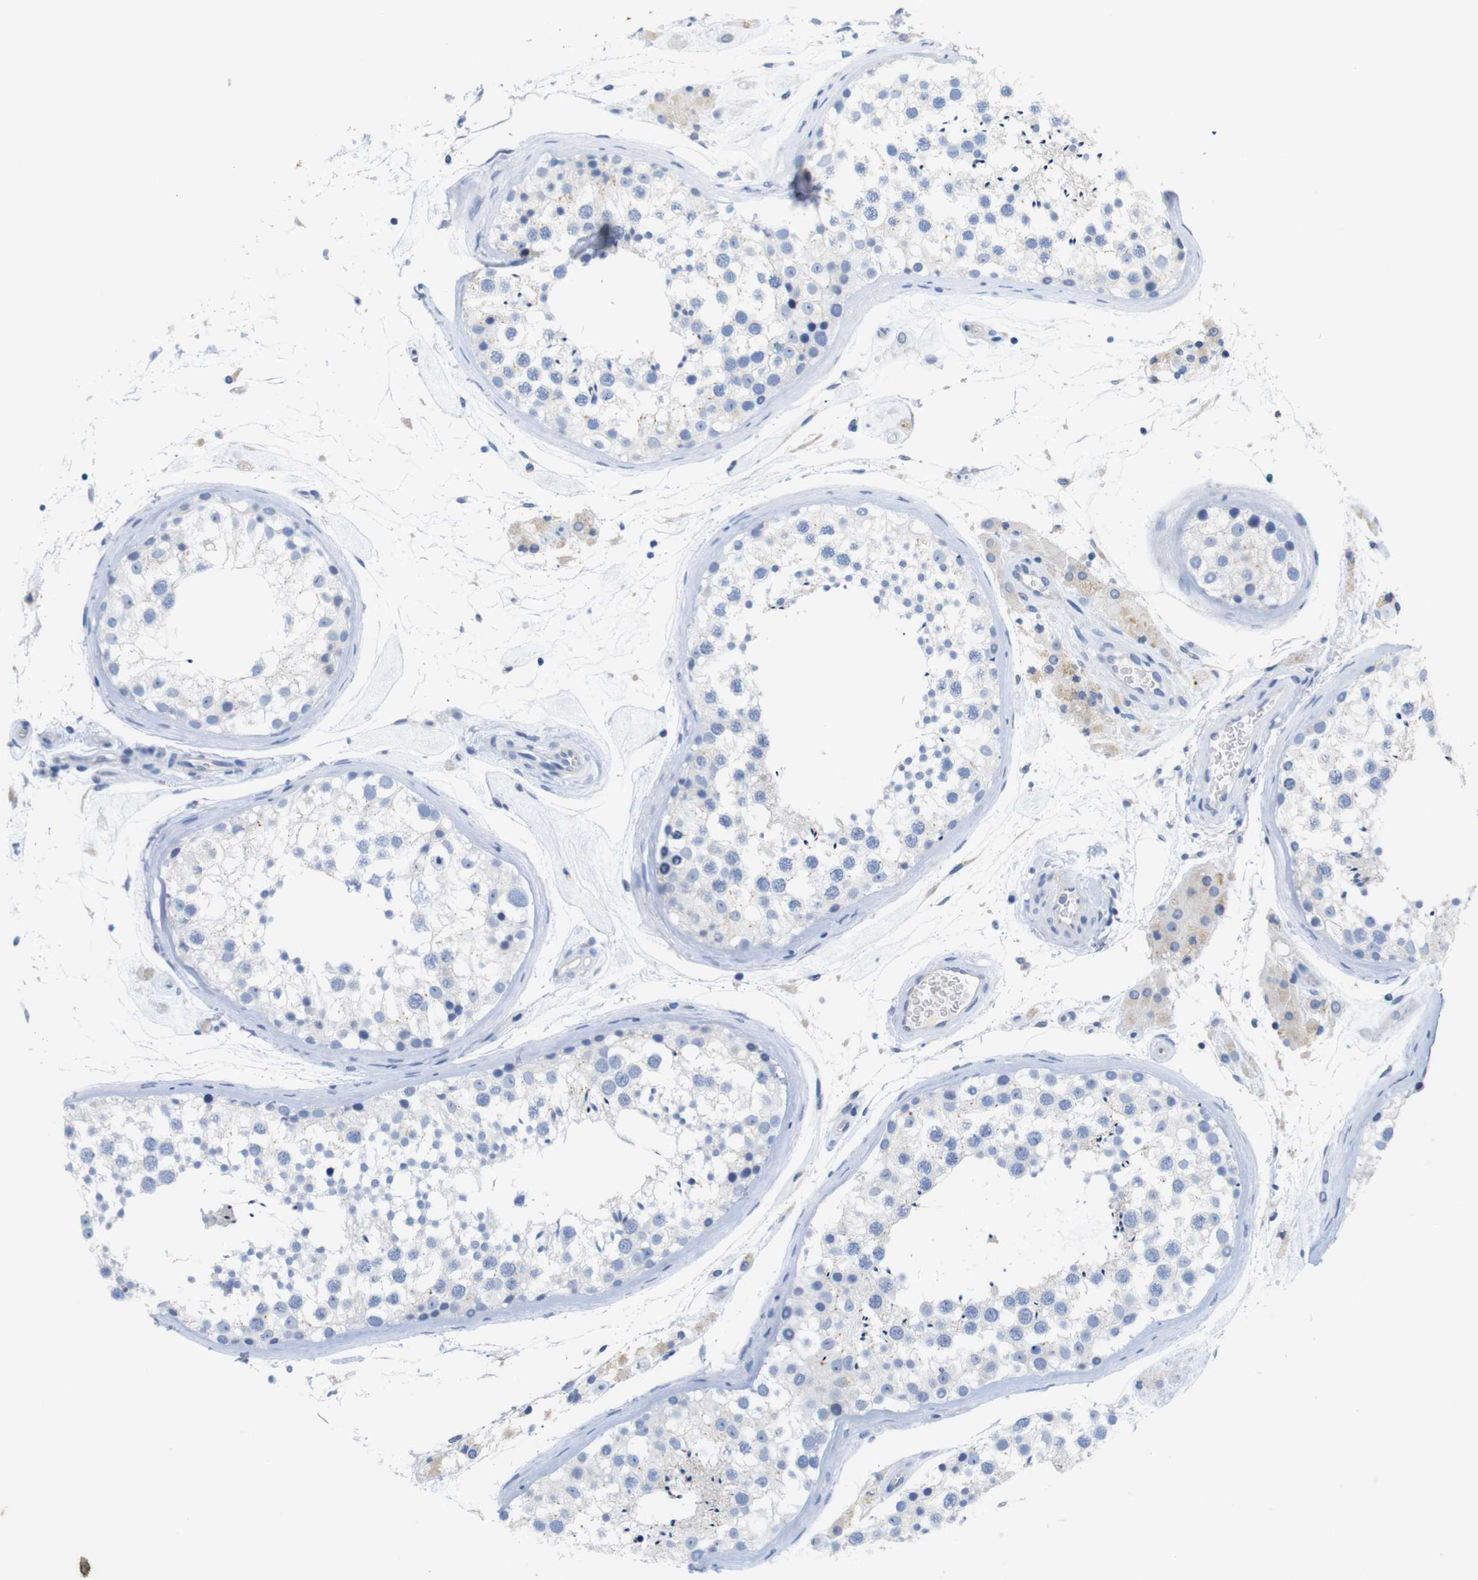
{"staining": {"intensity": "negative", "quantity": "none", "location": "none"}, "tissue": "testis", "cell_type": "Cells in seminiferous ducts", "image_type": "normal", "snomed": [{"axis": "morphology", "description": "Normal tissue, NOS"}, {"axis": "topography", "description": "Testis"}], "caption": "Immunohistochemistry (IHC) of benign human testis exhibits no staining in cells in seminiferous ducts.", "gene": "ITGA5", "patient": {"sex": "male", "age": 46}}